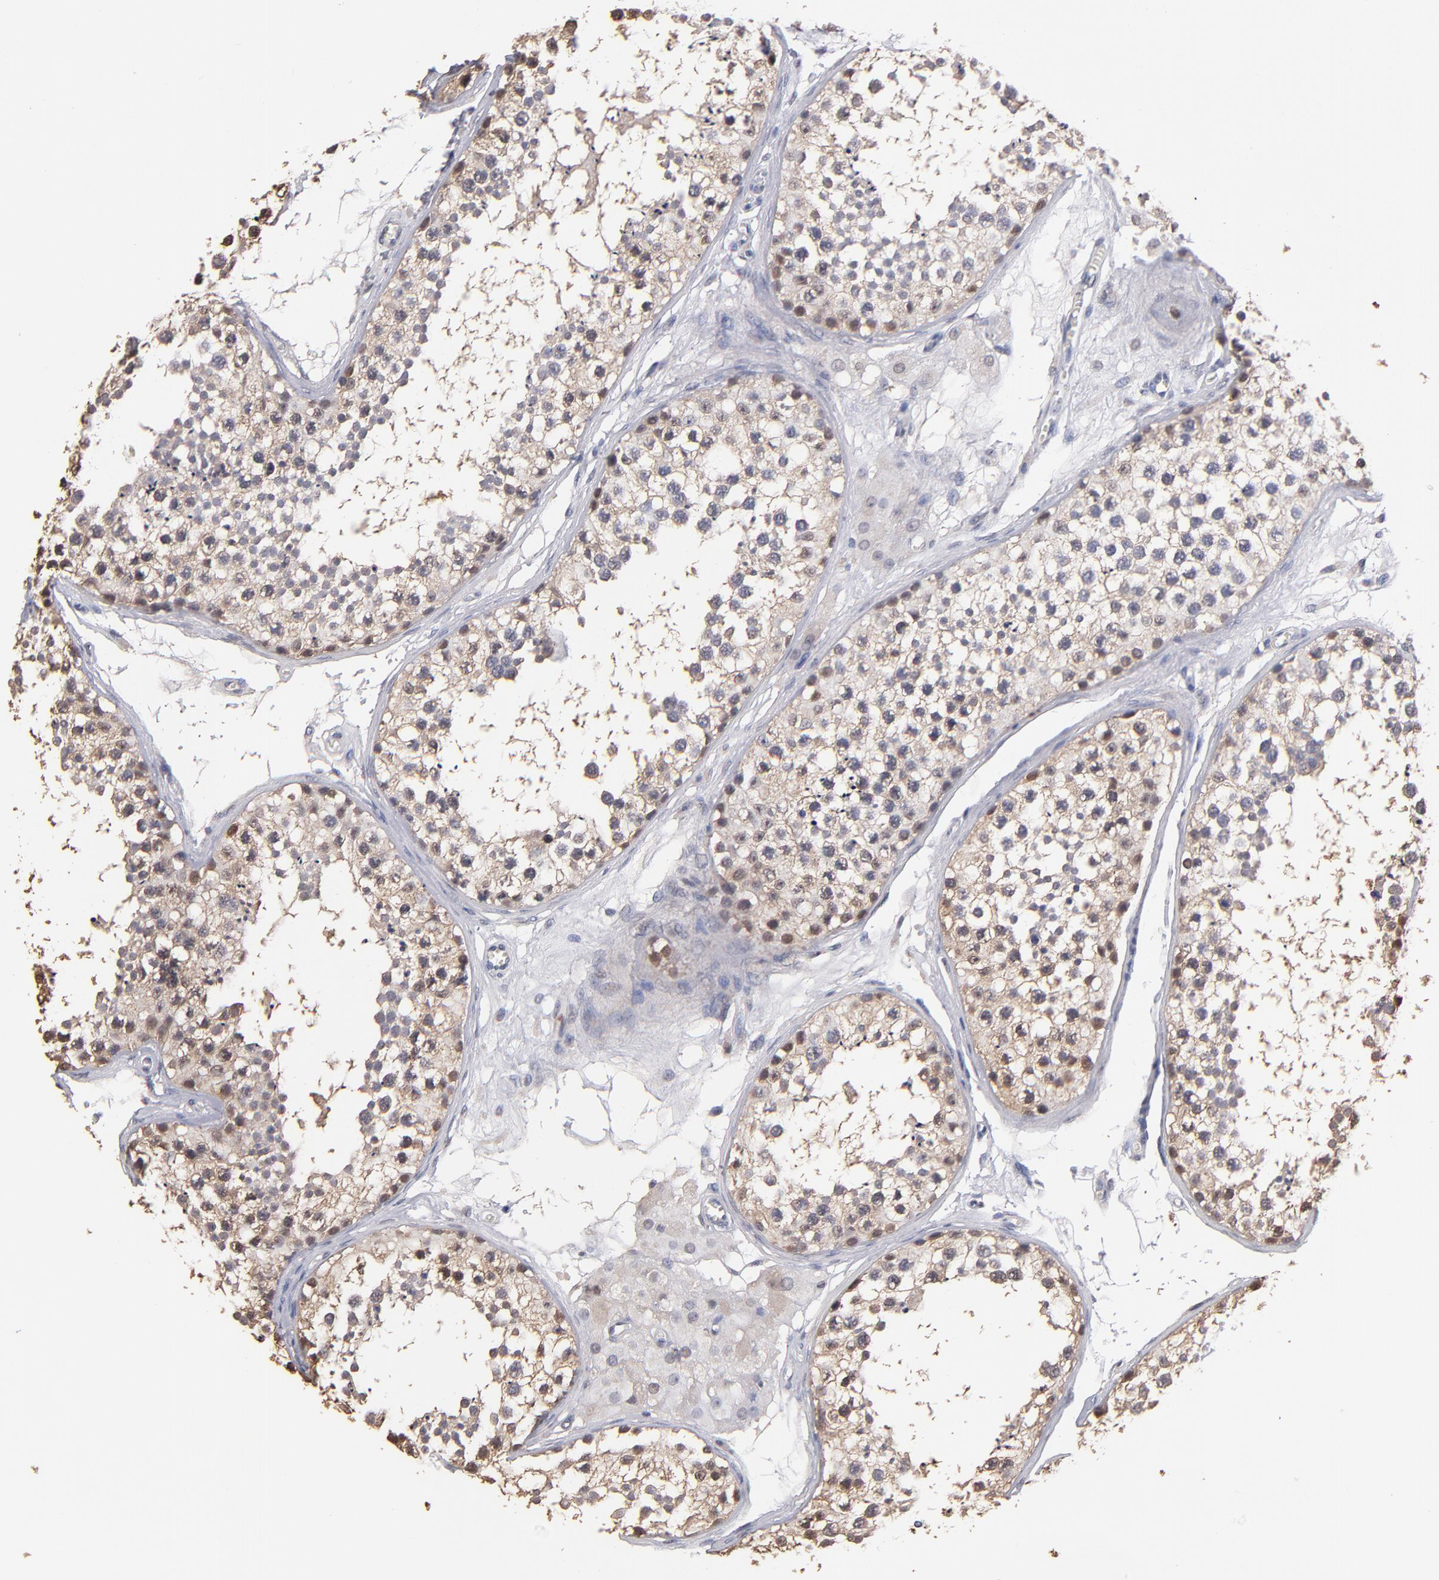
{"staining": {"intensity": "moderate", "quantity": ">75%", "location": "cytoplasmic/membranous,nuclear"}, "tissue": "testis", "cell_type": "Cells in seminiferous ducts", "image_type": "normal", "snomed": [{"axis": "morphology", "description": "Normal tissue, NOS"}, {"axis": "topography", "description": "Testis"}], "caption": "Moderate cytoplasmic/membranous,nuclear expression is appreciated in approximately >75% of cells in seminiferous ducts in benign testis. Immunohistochemistry stains the protein in brown and the nuclei are stained blue.", "gene": "PSMD10", "patient": {"sex": "male", "age": 57}}